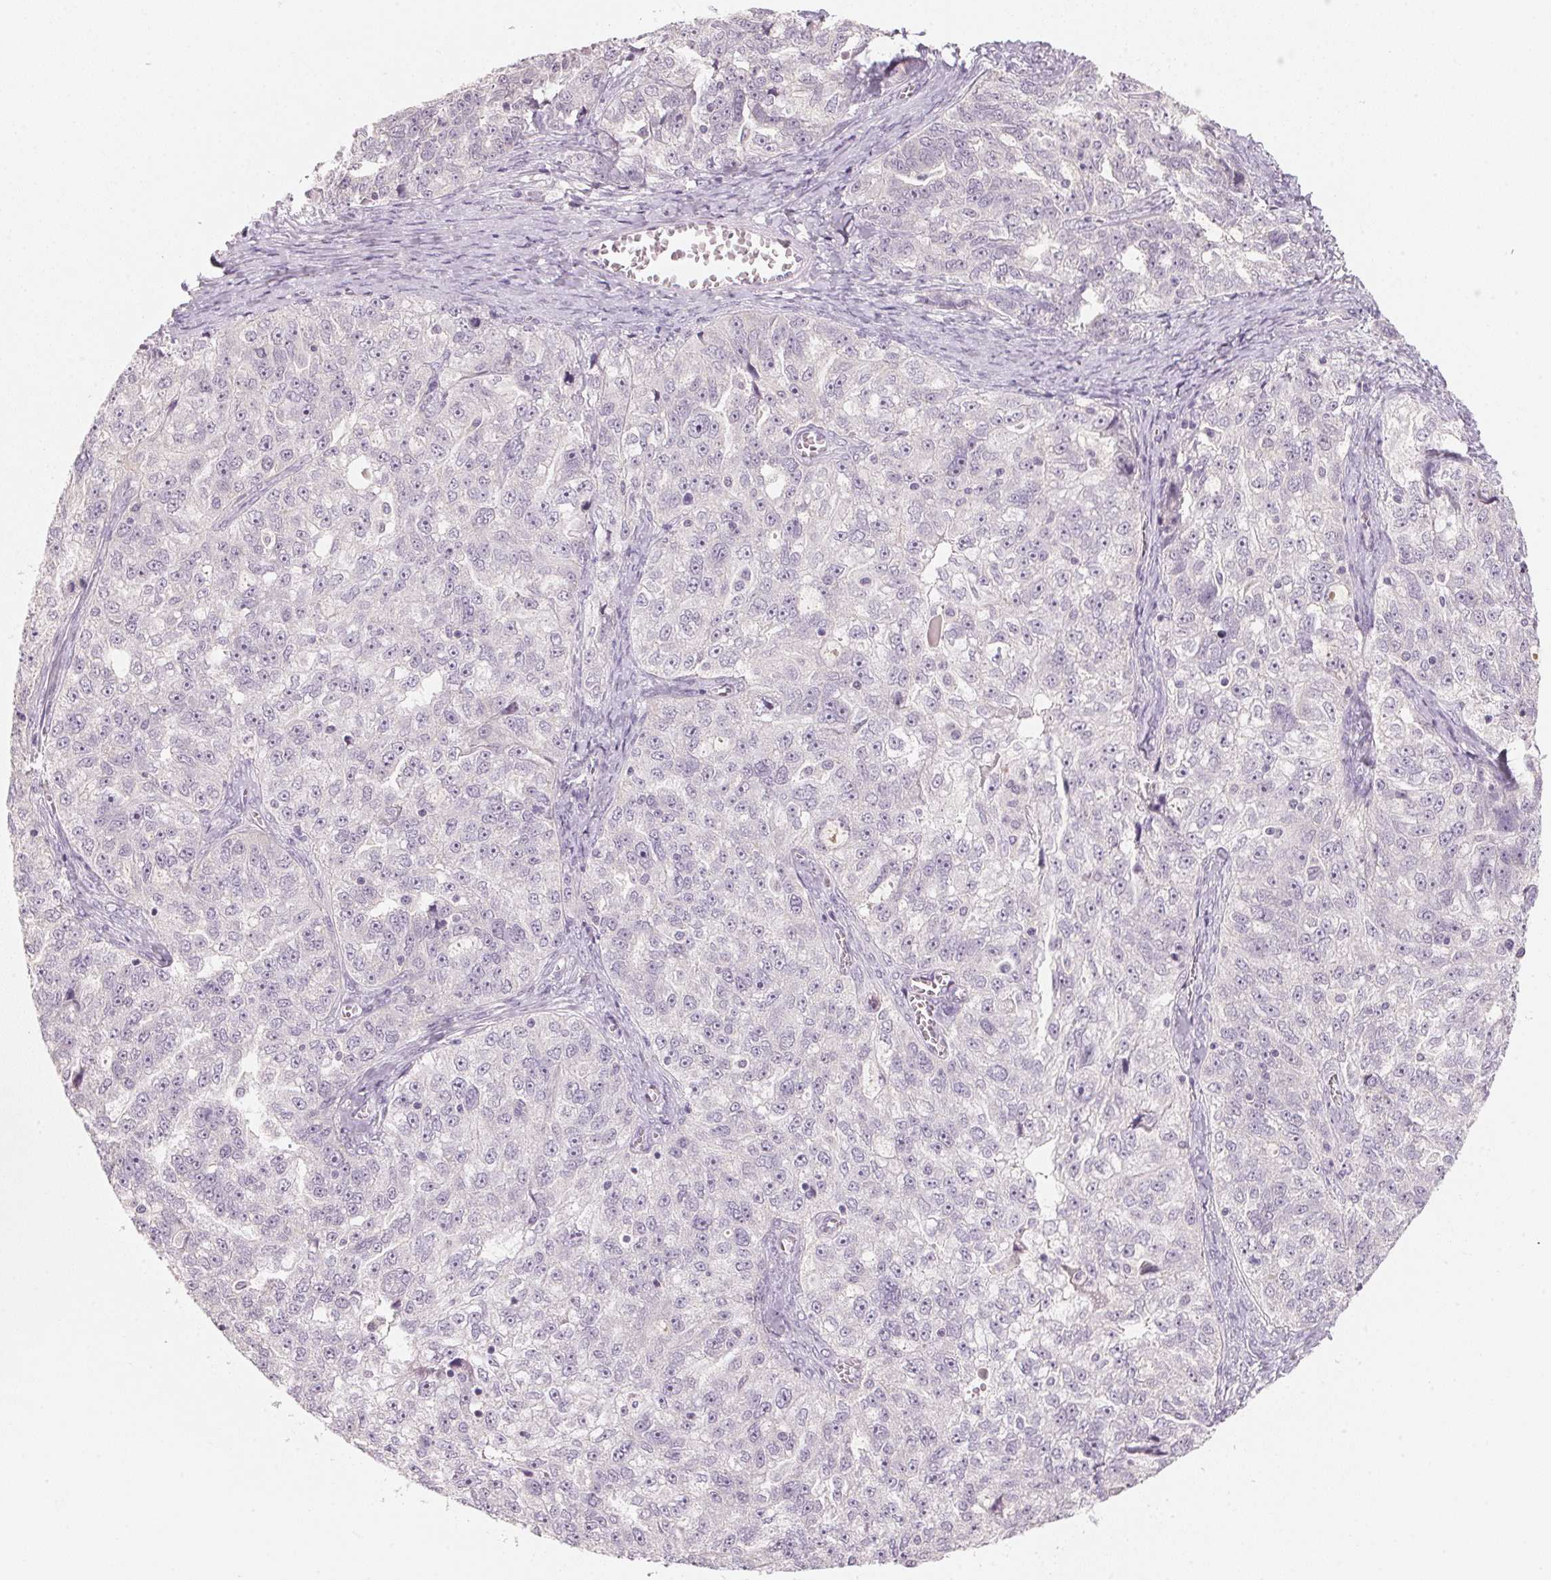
{"staining": {"intensity": "negative", "quantity": "none", "location": "none"}, "tissue": "ovarian cancer", "cell_type": "Tumor cells", "image_type": "cancer", "snomed": [{"axis": "morphology", "description": "Cystadenocarcinoma, serous, NOS"}, {"axis": "topography", "description": "Ovary"}], "caption": "Ovarian serous cystadenocarcinoma stained for a protein using IHC displays no expression tumor cells.", "gene": "ANKRD31", "patient": {"sex": "female", "age": 51}}